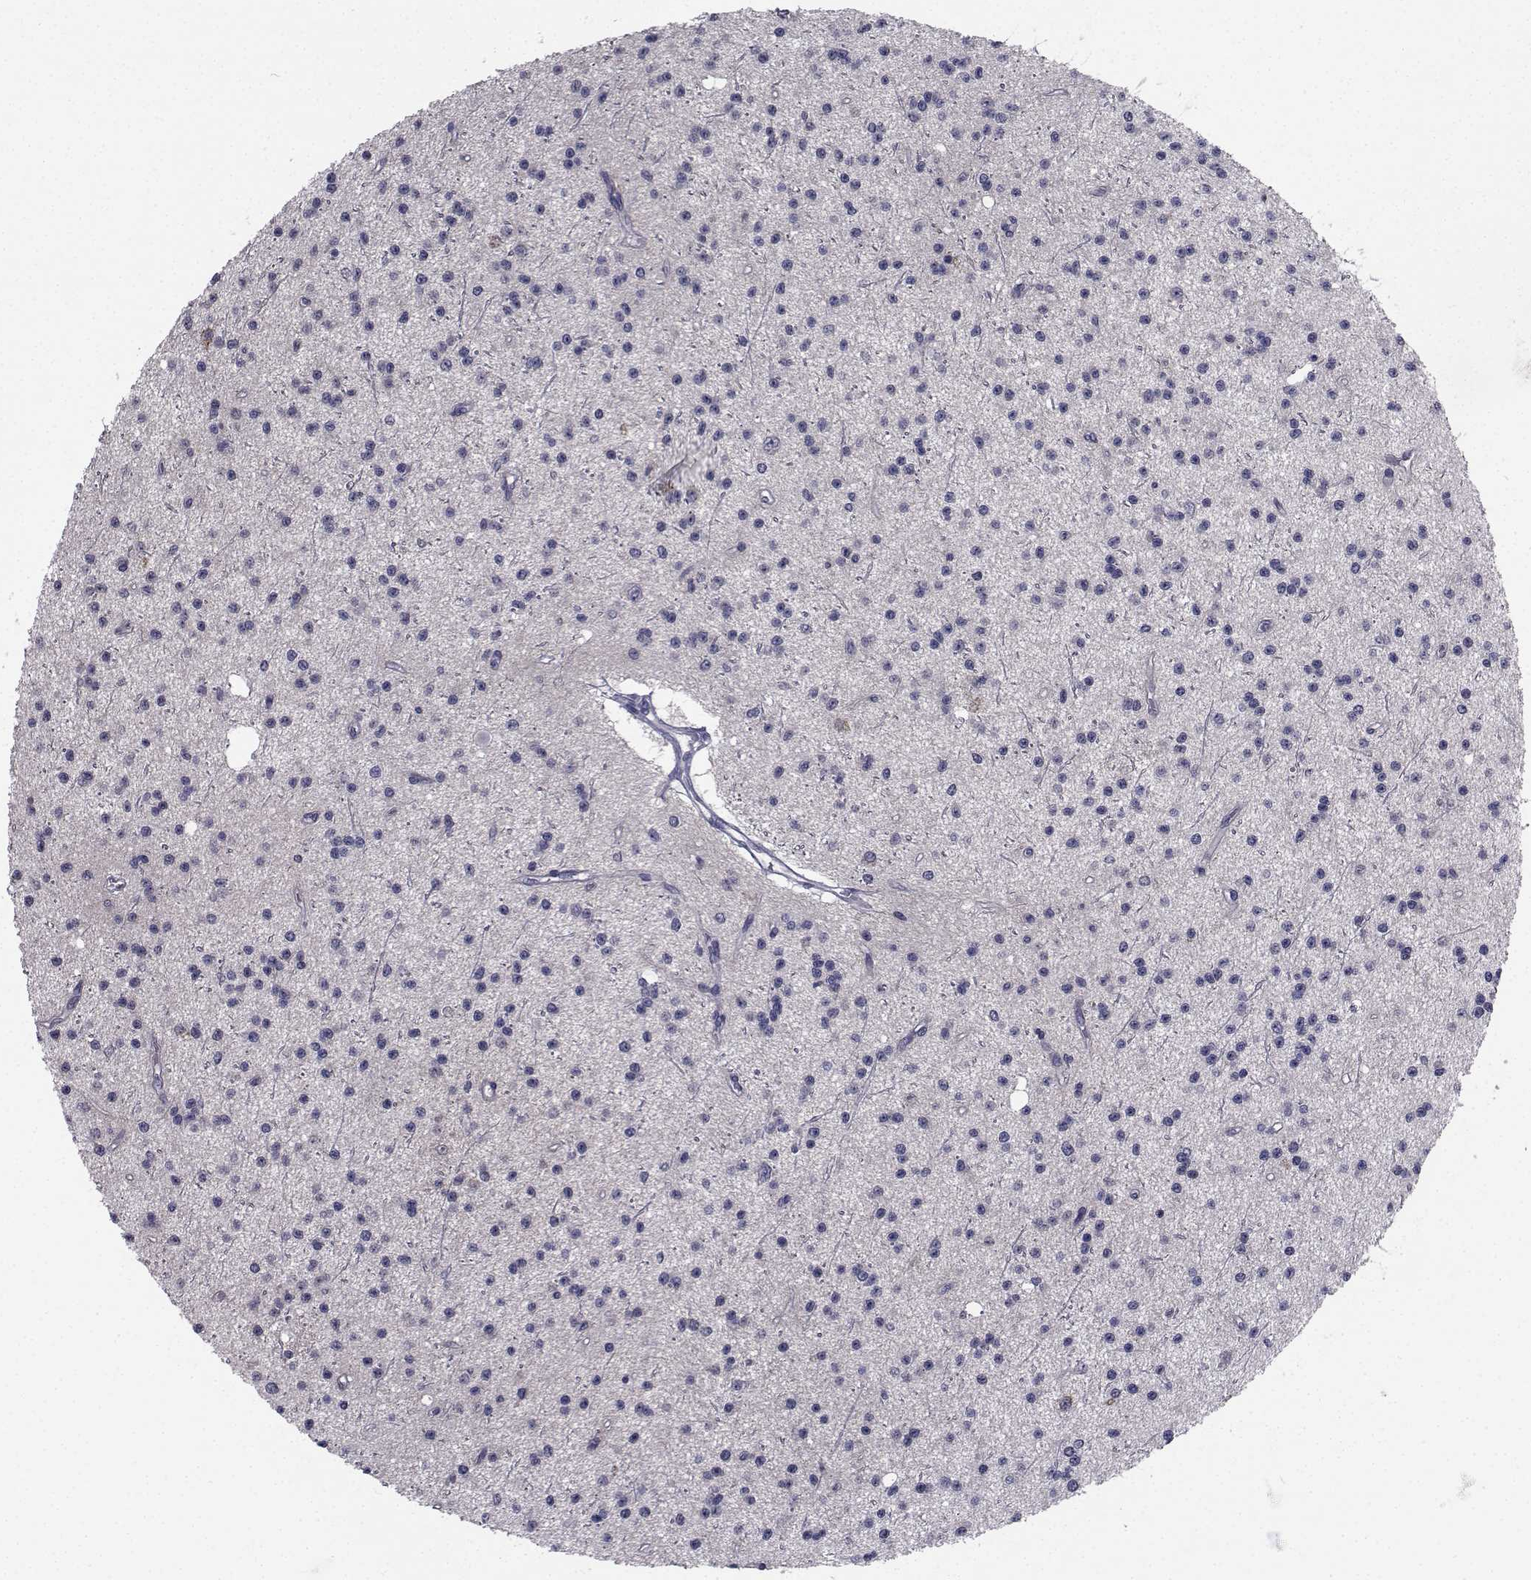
{"staining": {"intensity": "negative", "quantity": "none", "location": "none"}, "tissue": "glioma", "cell_type": "Tumor cells", "image_type": "cancer", "snomed": [{"axis": "morphology", "description": "Glioma, malignant, Low grade"}, {"axis": "topography", "description": "Brain"}], "caption": "The histopathology image exhibits no staining of tumor cells in glioma.", "gene": "CHRNA1", "patient": {"sex": "male", "age": 27}}